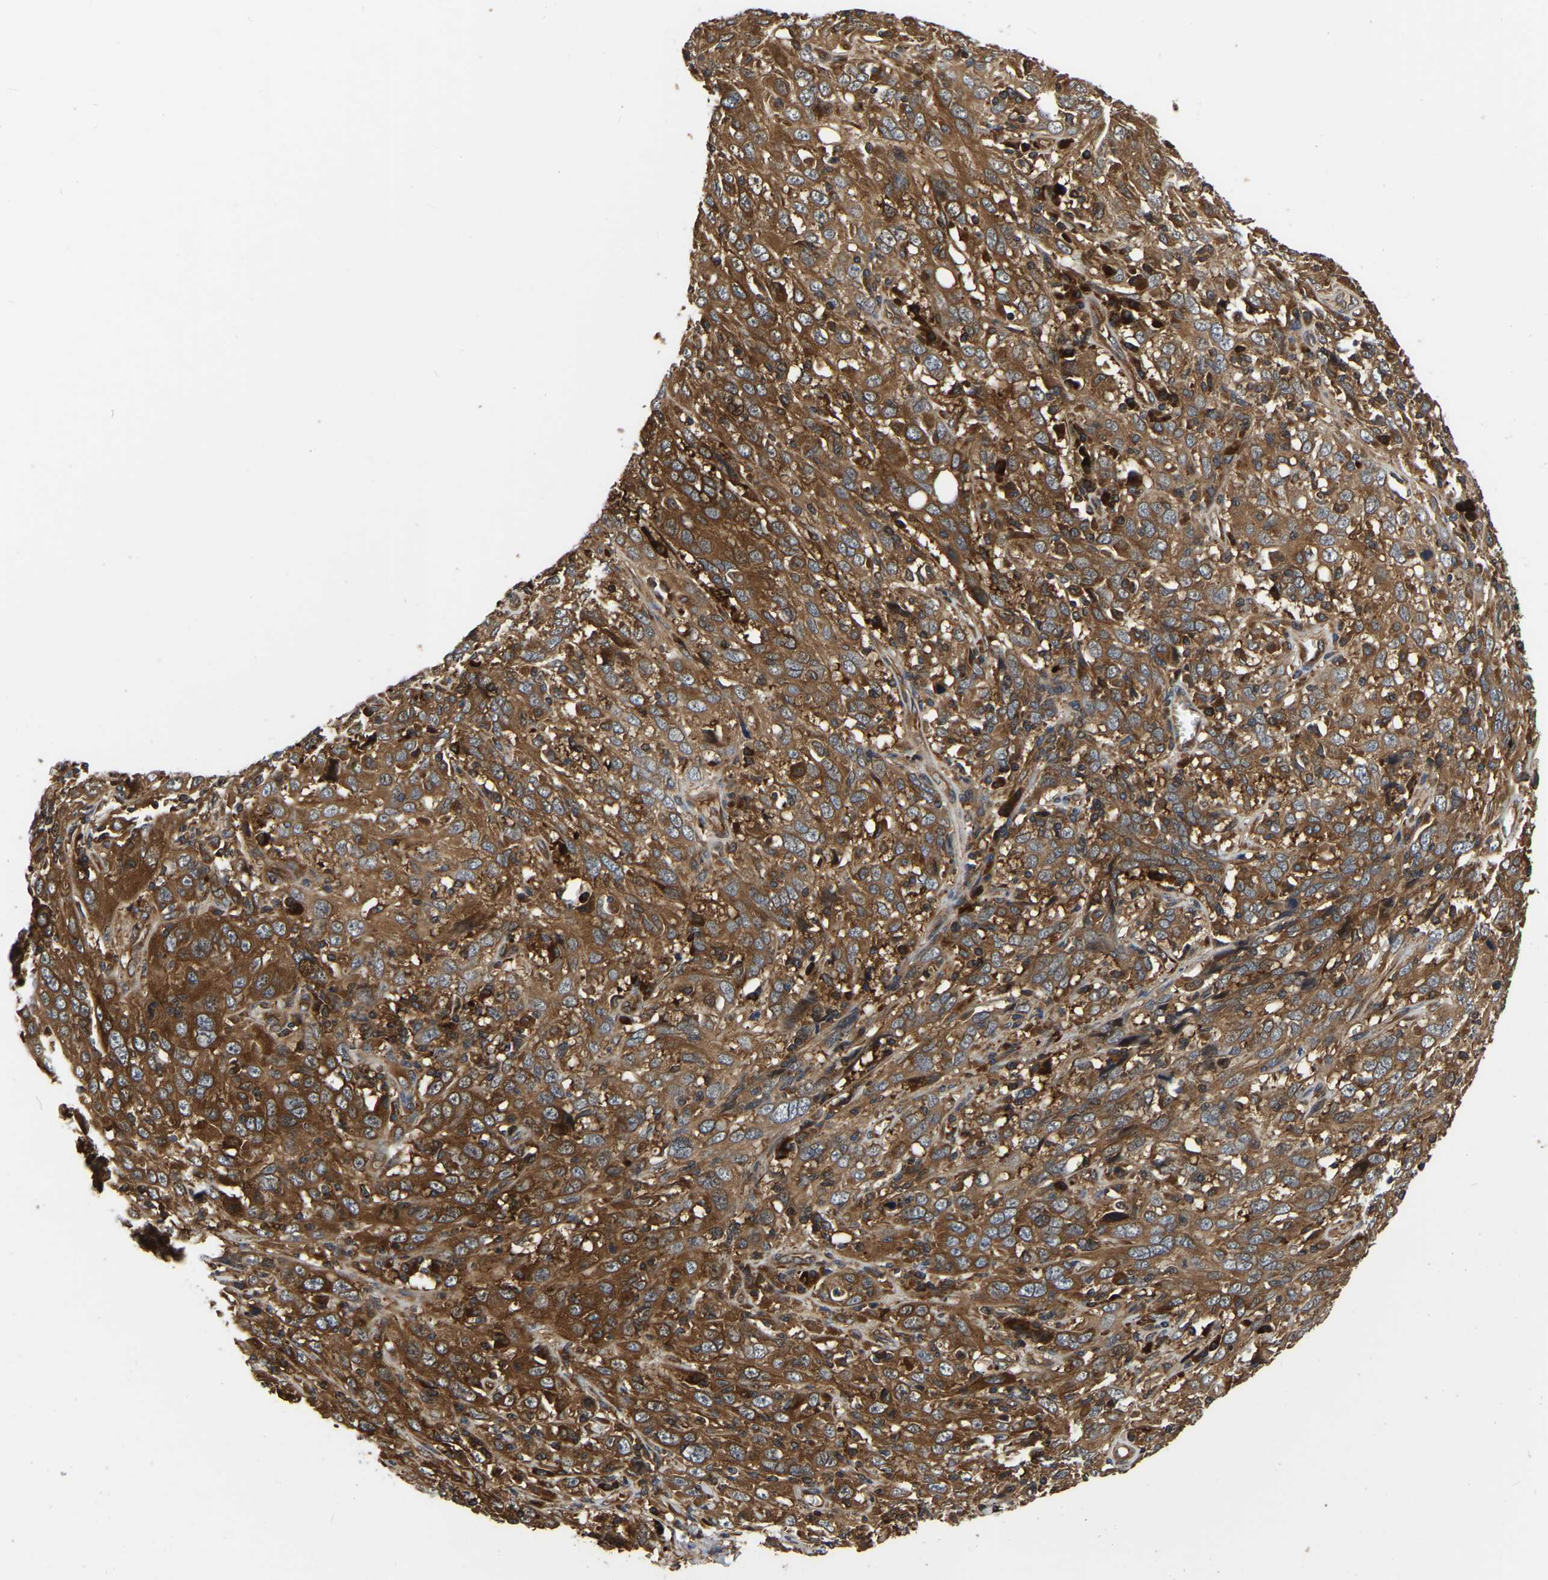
{"staining": {"intensity": "strong", "quantity": ">75%", "location": "cytoplasmic/membranous"}, "tissue": "cervical cancer", "cell_type": "Tumor cells", "image_type": "cancer", "snomed": [{"axis": "morphology", "description": "Squamous cell carcinoma, NOS"}, {"axis": "topography", "description": "Cervix"}], "caption": "Cervical cancer stained for a protein (brown) reveals strong cytoplasmic/membranous positive expression in approximately >75% of tumor cells.", "gene": "GARS1", "patient": {"sex": "female", "age": 46}}